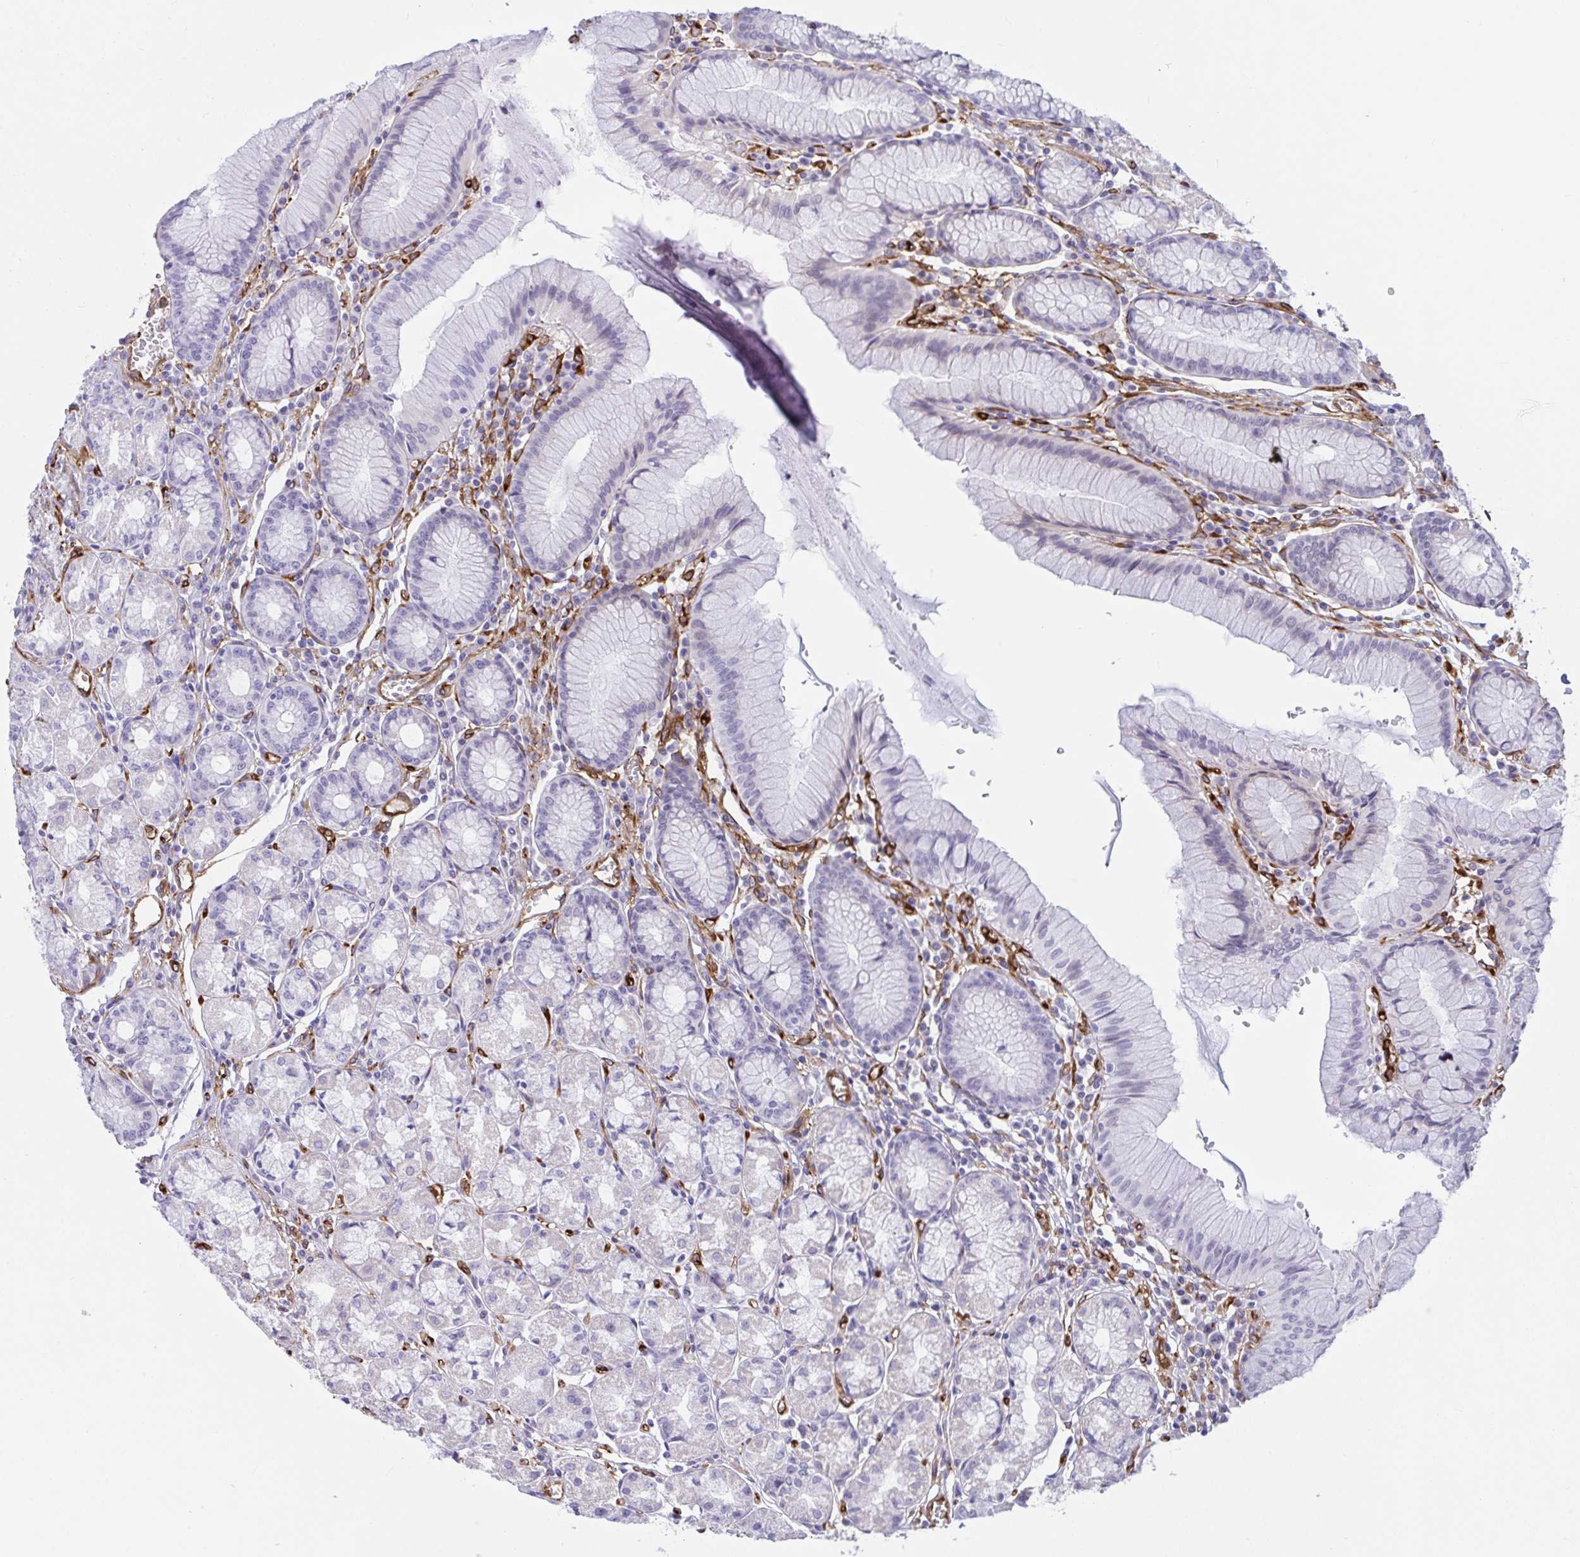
{"staining": {"intensity": "negative", "quantity": "none", "location": "none"}, "tissue": "stomach", "cell_type": "Glandular cells", "image_type": "normal", "snomed": [{"axis": "morphology", "description": "Normal tissue, NOS"}, {"axis": "topography", "description": "Stomach"}], "caption": "DAB immunohistochemical staining of unremarkable human stomach displays no significant expression in glandular cells. (IHC, brightfield microscopy, high magnification).", "gene": "EML1", "patient": {"sex": "male", "age": 55}}